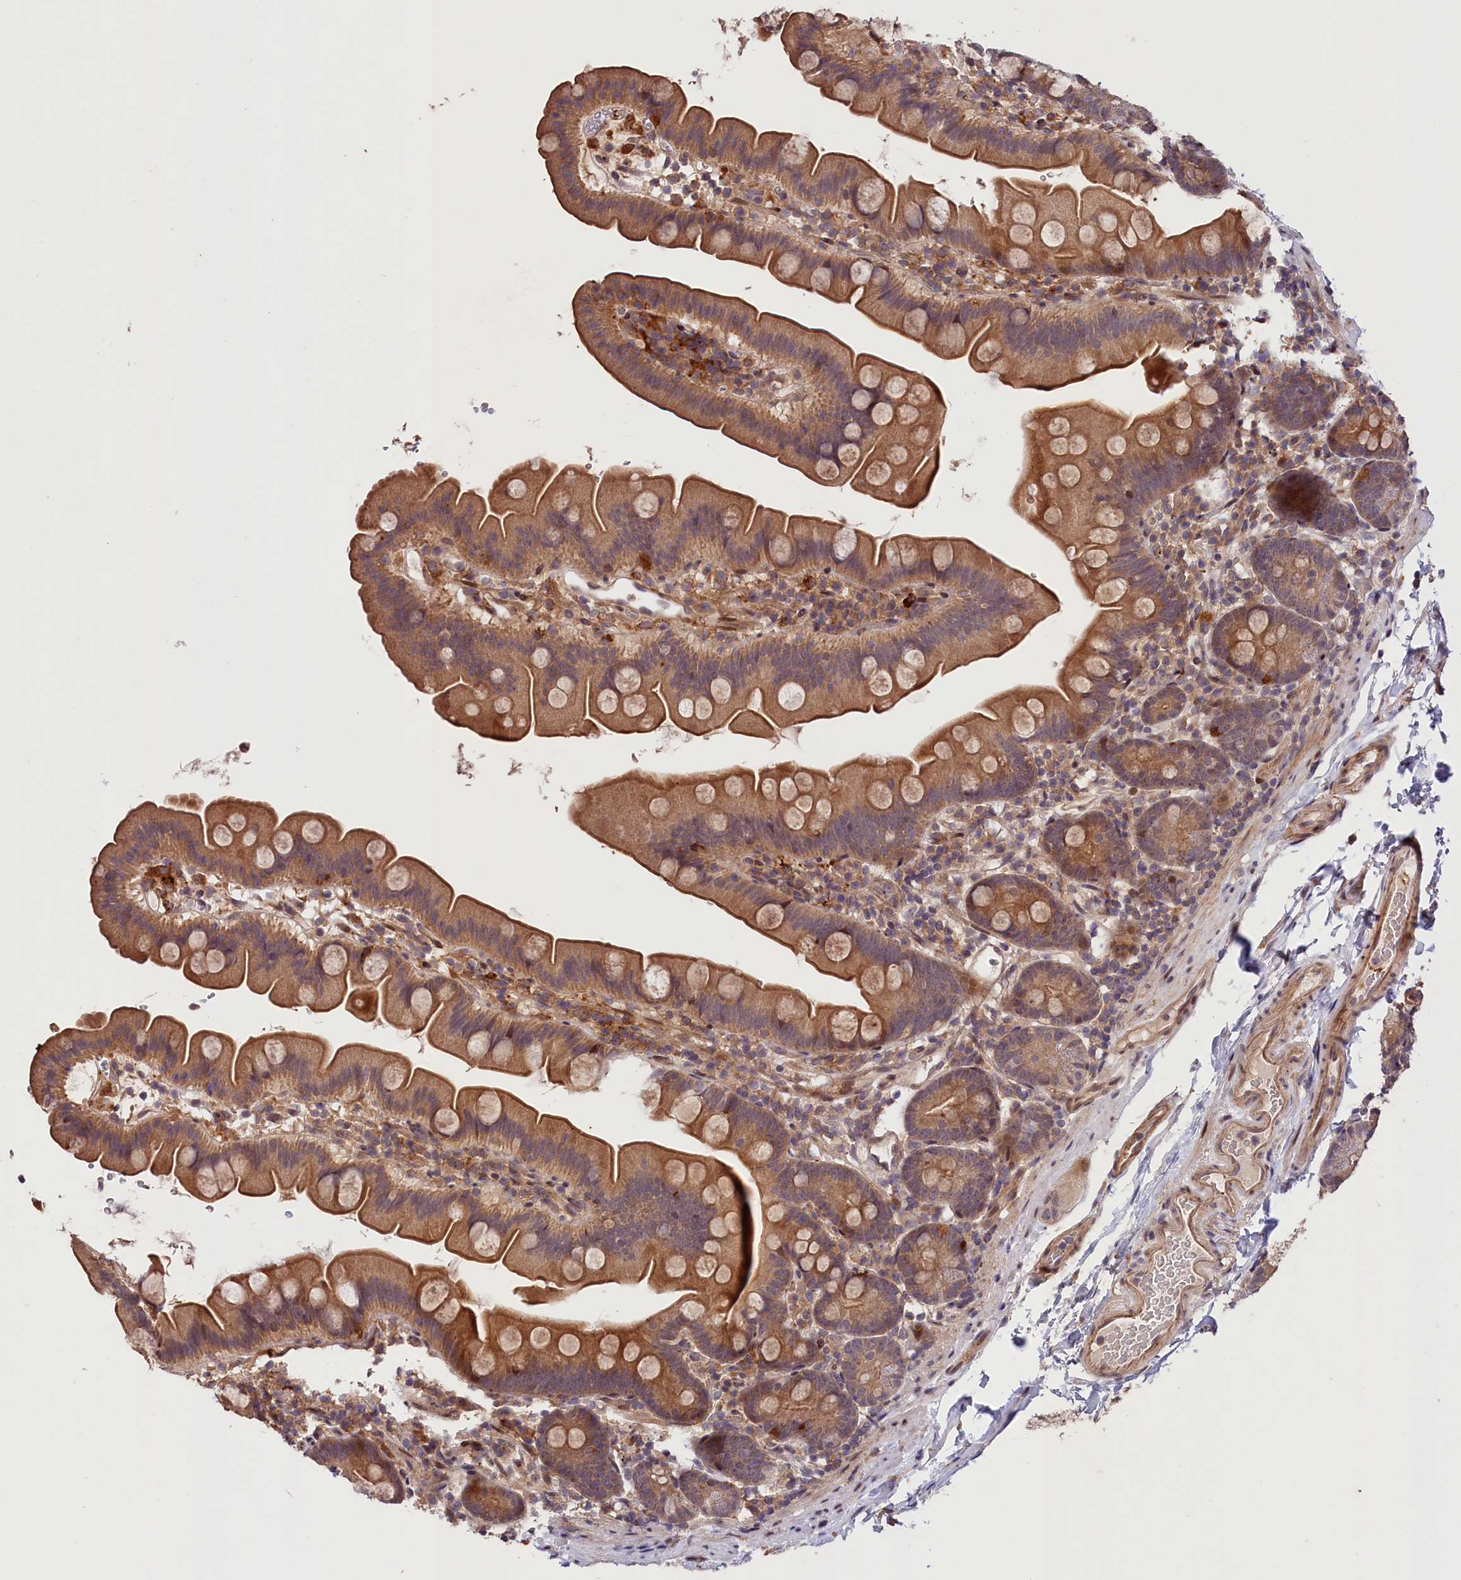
{"staining": {"intensity": "moderate", "quantity": ">75%", "location": "cytoplasmic/membranous"}, "tissue": "small intestine", "cell_type": "Glandular cells", "image_type": "normal", "snomed": [{"axis": "morphology", "description": "Normal tissue, NOS"}, {"axis": "topography", "description": "Small intestine"}], "caption": "This image shows normal small intestine stained with immunohistochemistry to label a protein in brown. The cytoplasmic/membranous of glandular cells show moderate positivity for the protein. Nuclei are counter-stained blue.", "gene": "CACNA1H", "patient": {"sex": "female", "age": 68}}